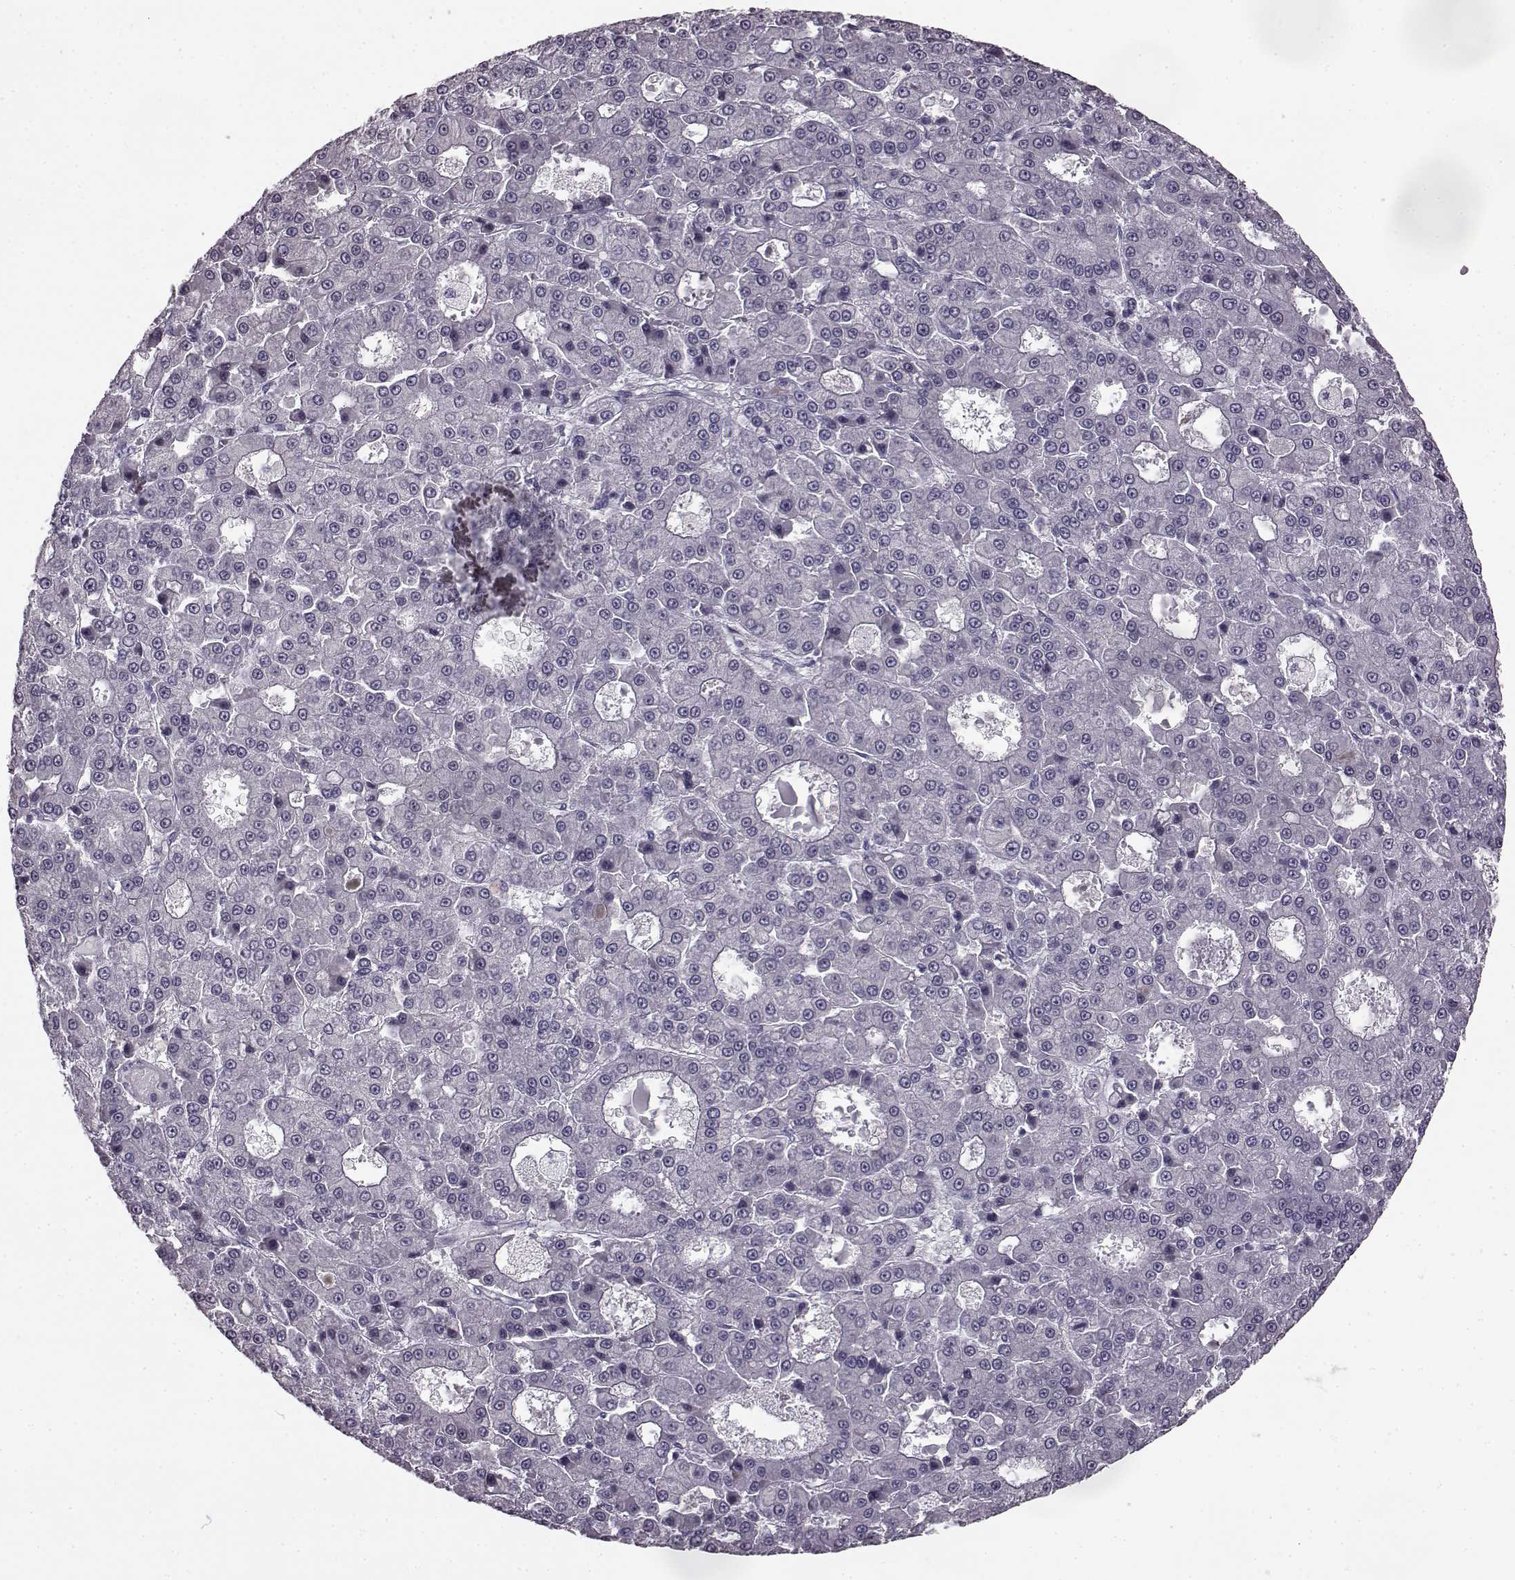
{"staining": {"intensity": "negative", "quantity": "none", "location": "none"}, "tissue": "liver cancer", "cell_type": "Tumor cells", "image_type": "cancer", "snomed": [{"axis": "morphology", "description": "Carcinoma, Hepatocellular, NOS"}, {"axis": "topography", "description": "Liver"}], "caption": "An image of human liver hepatocellular carcinoma is negative for staining in tumor cells. Nuclei are stained in blue.", "gene": "ODAD4", "patient": {"sex": "male", "age": 70}}